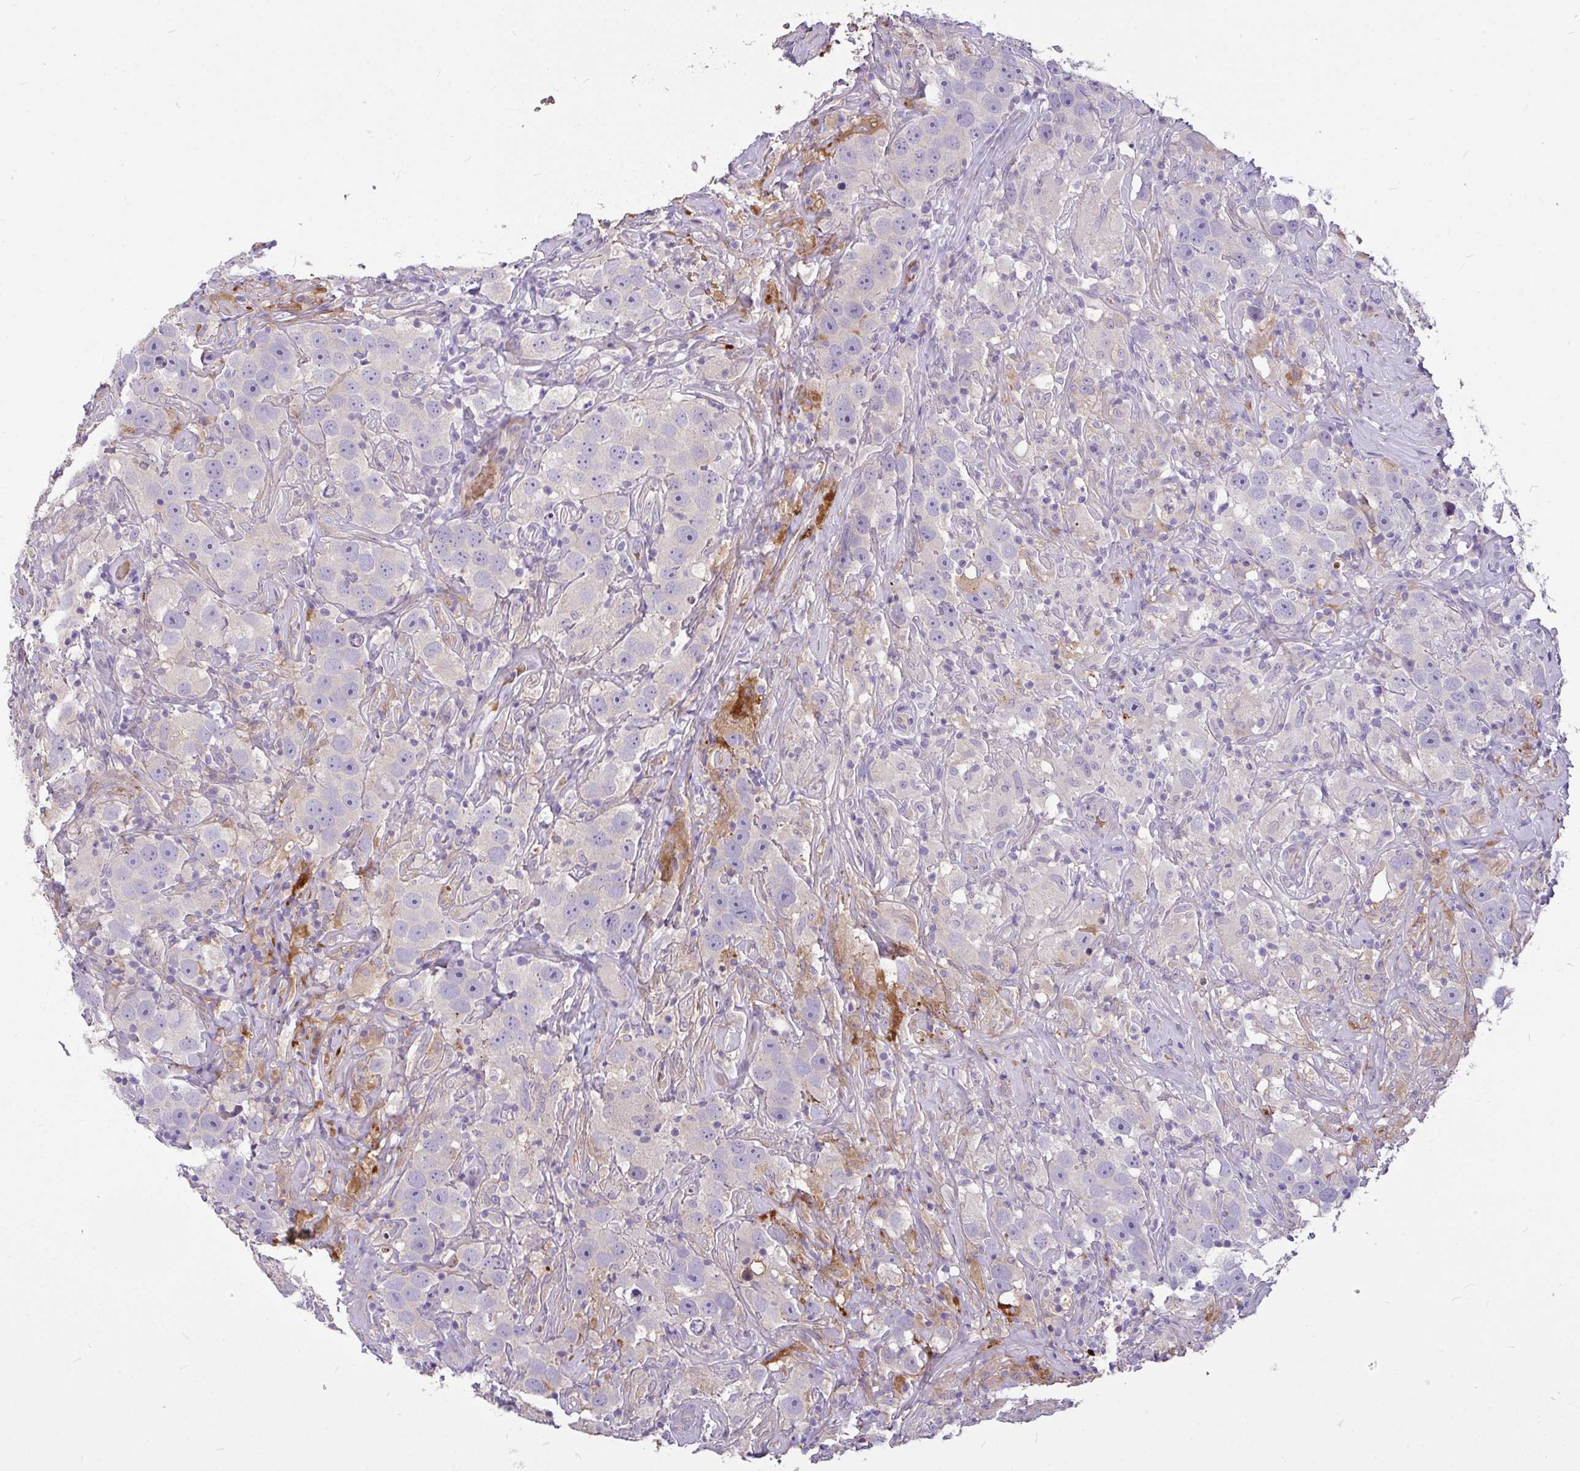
{"staining": {"intensity": "negative", "quantity": "none", "location": "none"}, "tissue": "testis cancer", "cell_type": "Tumor cells", "image_type": "cancer", "snomed": [{"axis": "morphology", "description": "Seminoma, NOS"}, {"axis": "topography", "description": "Testis"}], "caption": "High power microscopy histopathology image of an immunohistochemistry (IHC) histopathology image of testis seminoma, revealing no significant positivity in tumor cells. Brightfield microscopy of immunohistochemistry (IHC) stained with DAB (brown) and hematoxylin (blue), captured at high magnification.", "gene": "MOCS1", "patient": {"sex": "male", "age": 49}}